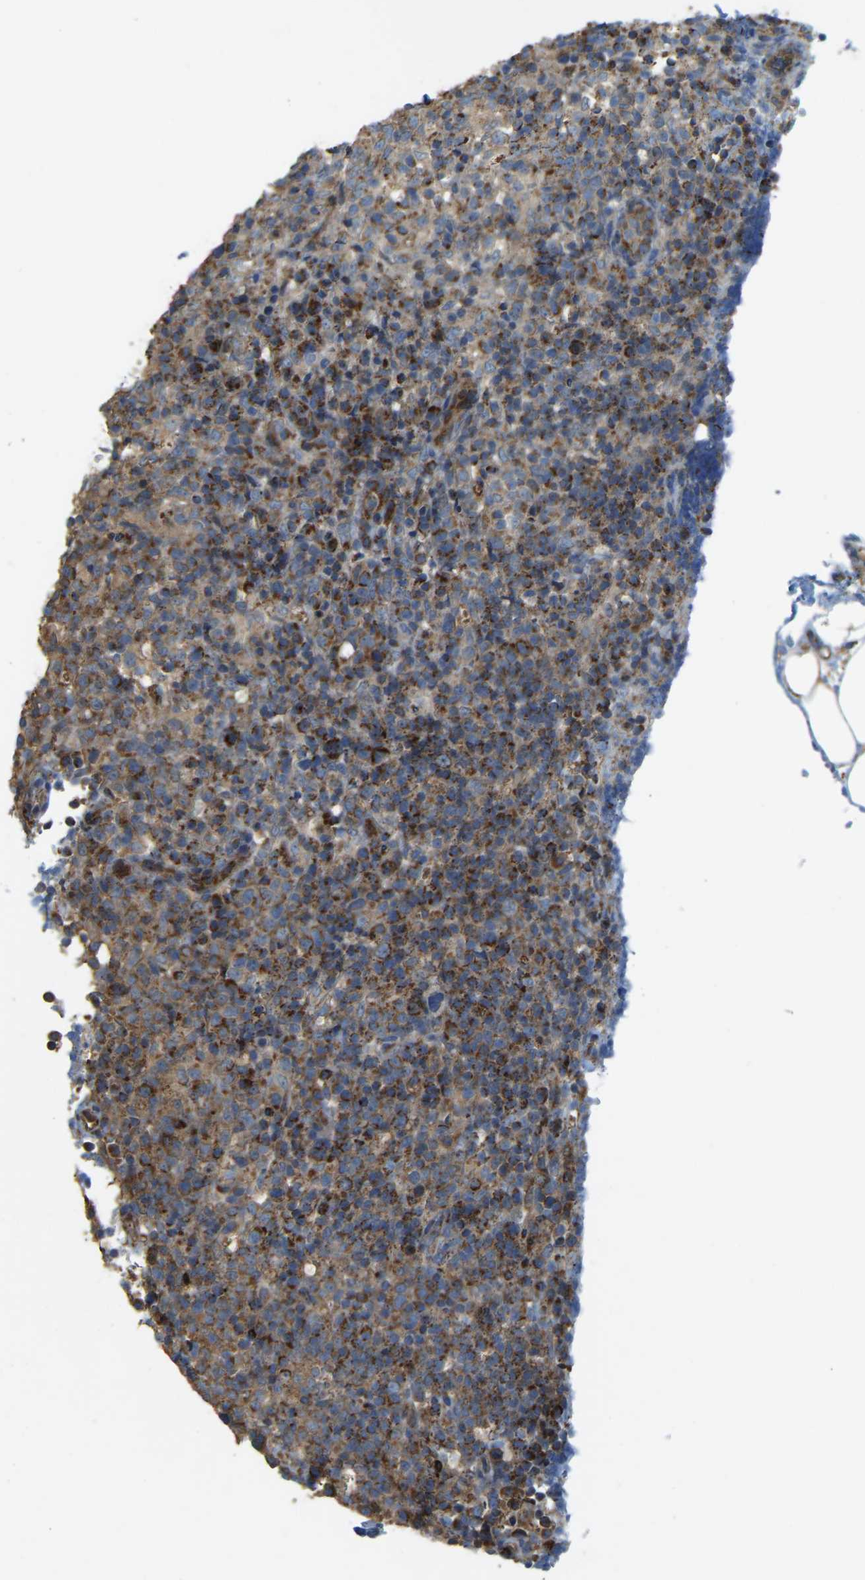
{"staining": {"intensity": "moderate", "quantity": ">75%", "location": "cytoplasmic/membranous"}, "tissue": "lymphoma", "cell_type": "Tumor cells", "image_type": "cancer", "snomed": [{"axis": "morphology", "description": "Malignant lymphoma, non-Hodgkin's type, High grade"}, {"axis": "topography", "description": "Lymph node"}], "caption": "DAB immunohistochemical staining of human high-grade malignant lymphoma, non-Hodgkin's type demonstrates moderate cytoplasmic/membranous protein staining in about >75% of tumor cells. Nuclei are stained in blue.", "gene": "PSMD7", "patient": {"sex": "female", "age": 76}}